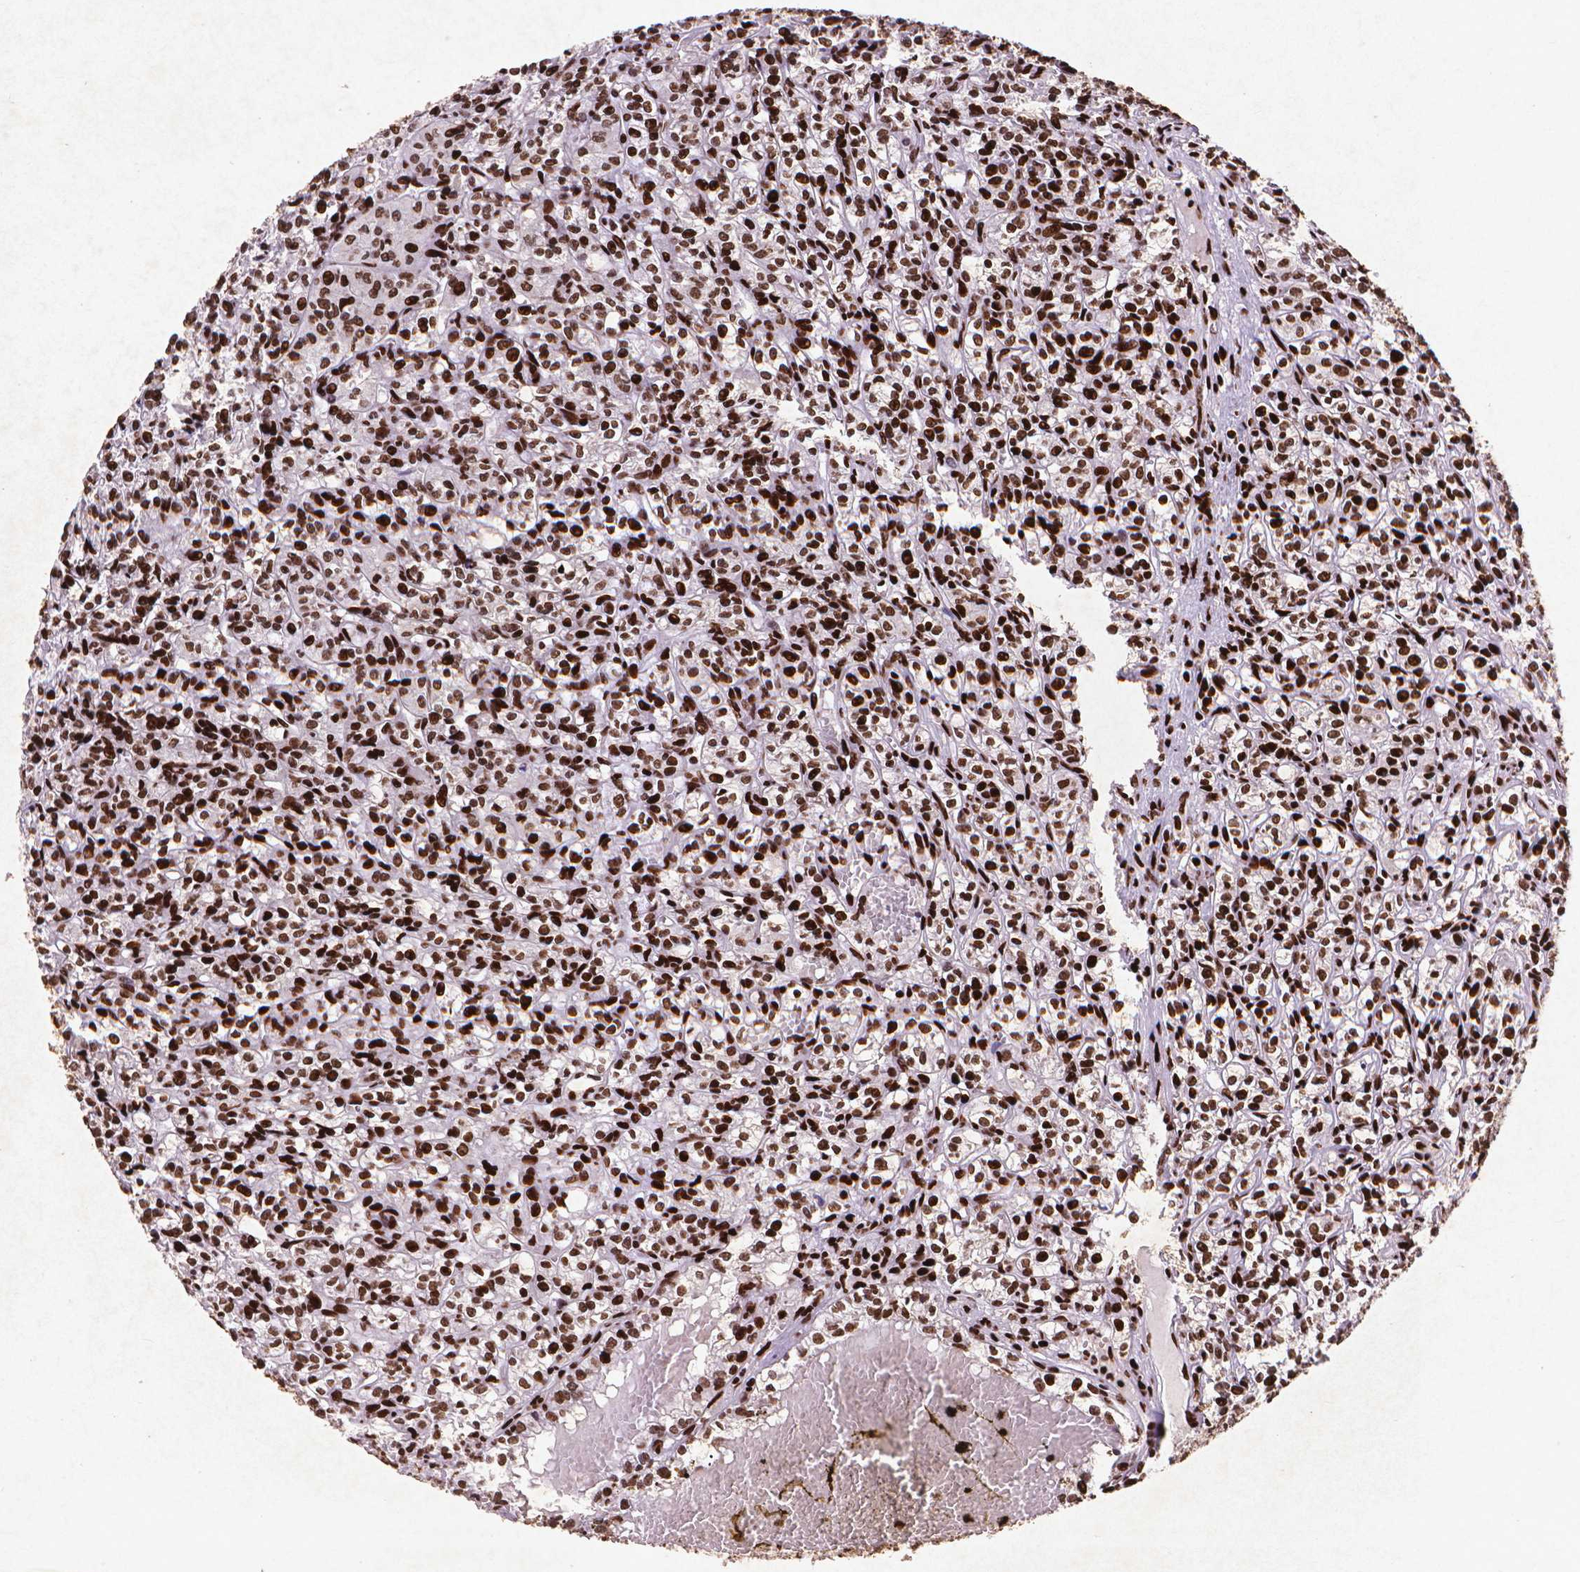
{"staining": {"intensity": "strong", "quantity": ">75%", "location": "nuclear"}, "tissue": "renal cancer", "cell_type": "Tumor cells", "image_type": "cancer", "snomed": [{"axis": "morphology", "description": "Adenocarcinoma, NOS"}, {"axis": "topography", "description": "Kidney"}], "caption": "Protein staining by IHC exhibits strong nuclear positivity in approximately >75% of tumor cells in renal cancer (adenocarcinoma).", "gene": "CITED2", "patient": {"sex": "male", "age": 36}}